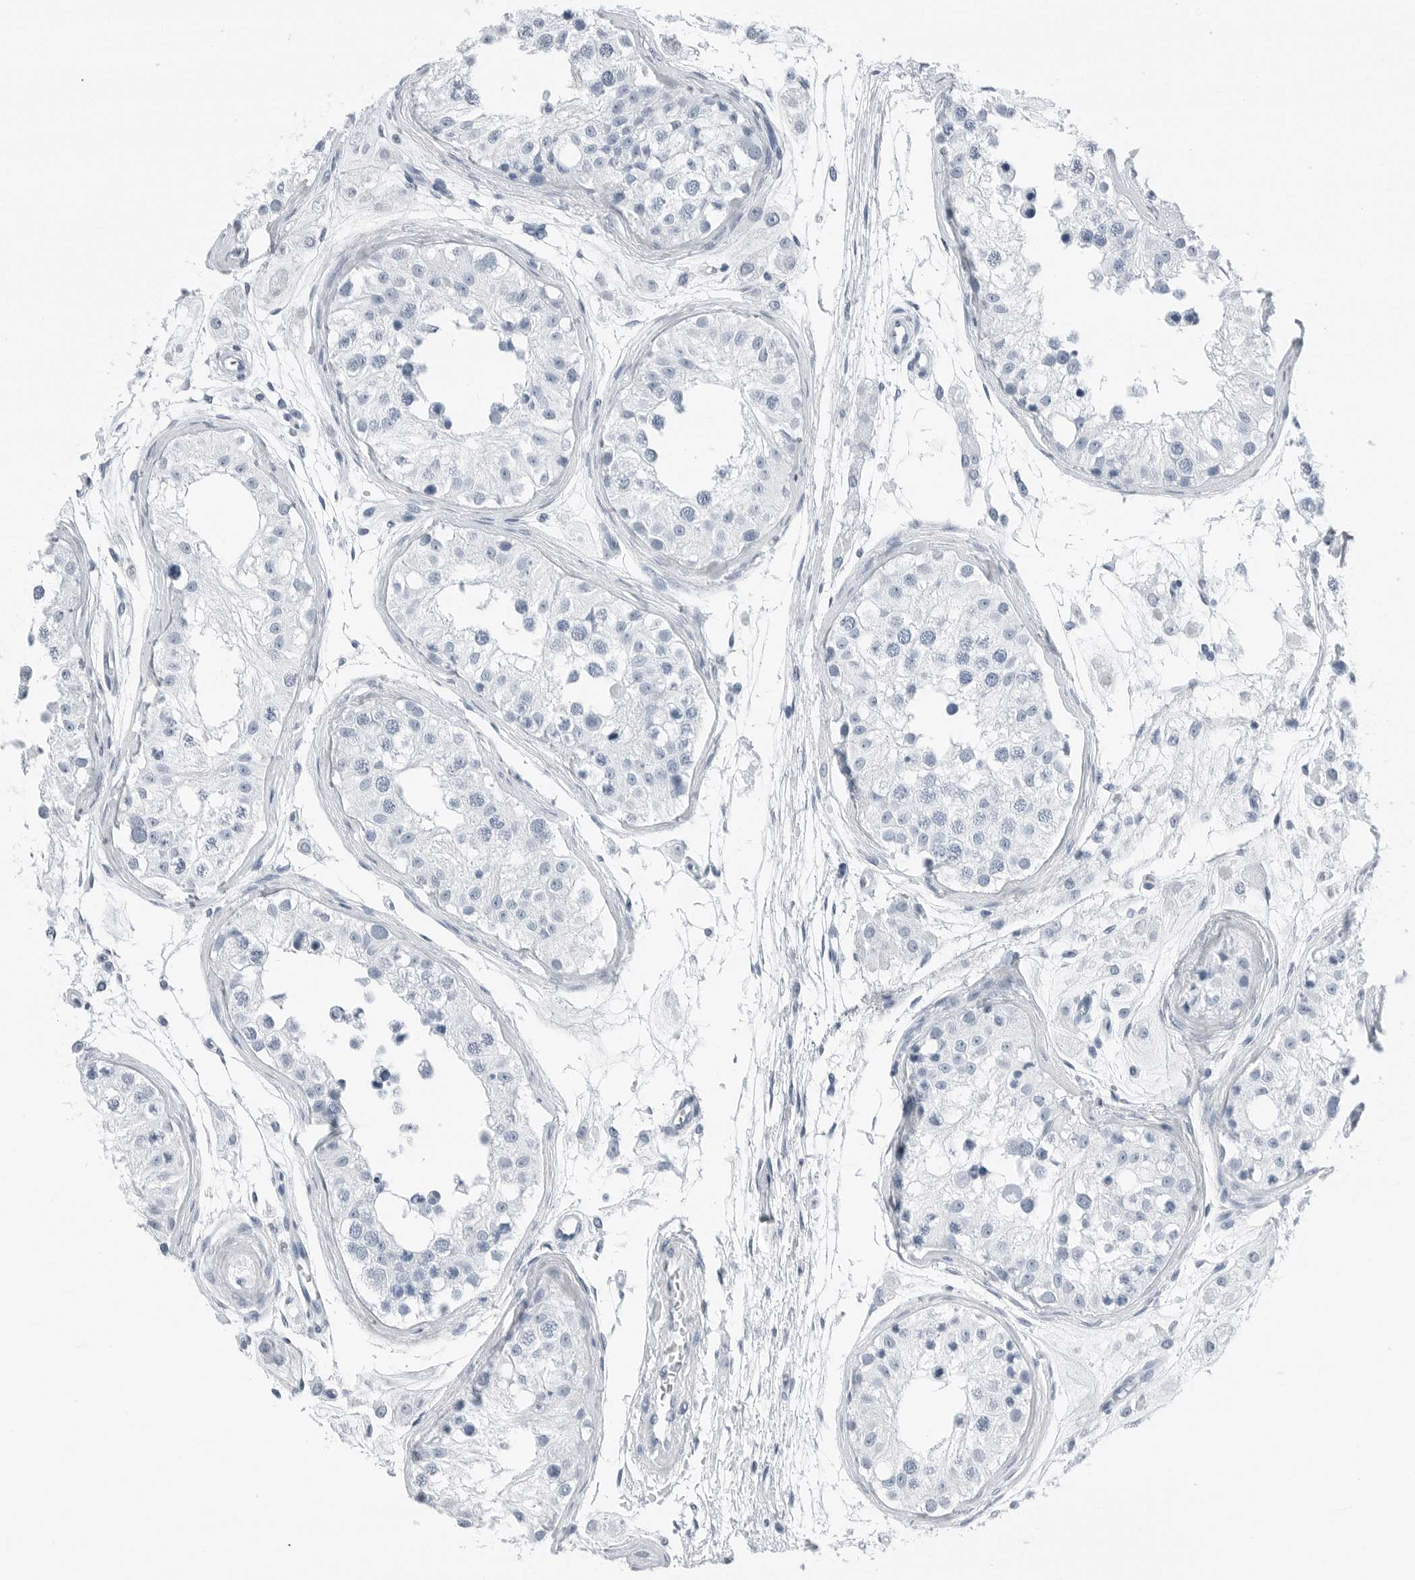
{"staining": {"intensity": "negative", "quantity": "none", "location": "none"}, "tissue": "testis", "cell_type": "Cells in seminiferous ducts", "image_type": "normal", "snomed": [{"axis": "morphology", "description": "Normal tissue, NOS"}, {"axis": "morphology", "description": "Adenocarcinoma, metastatic, NOS"}, {"axis": "topography", "description": "Testis"}], "caption": "IHC of benign testis shows no positivity in cells in seminiferous ducts. (DAB immunohistochemistry (IHC) with hematoxylin counter stain).", "gene": "SLPI", "patient": {"sex": "male", "age": 26}}